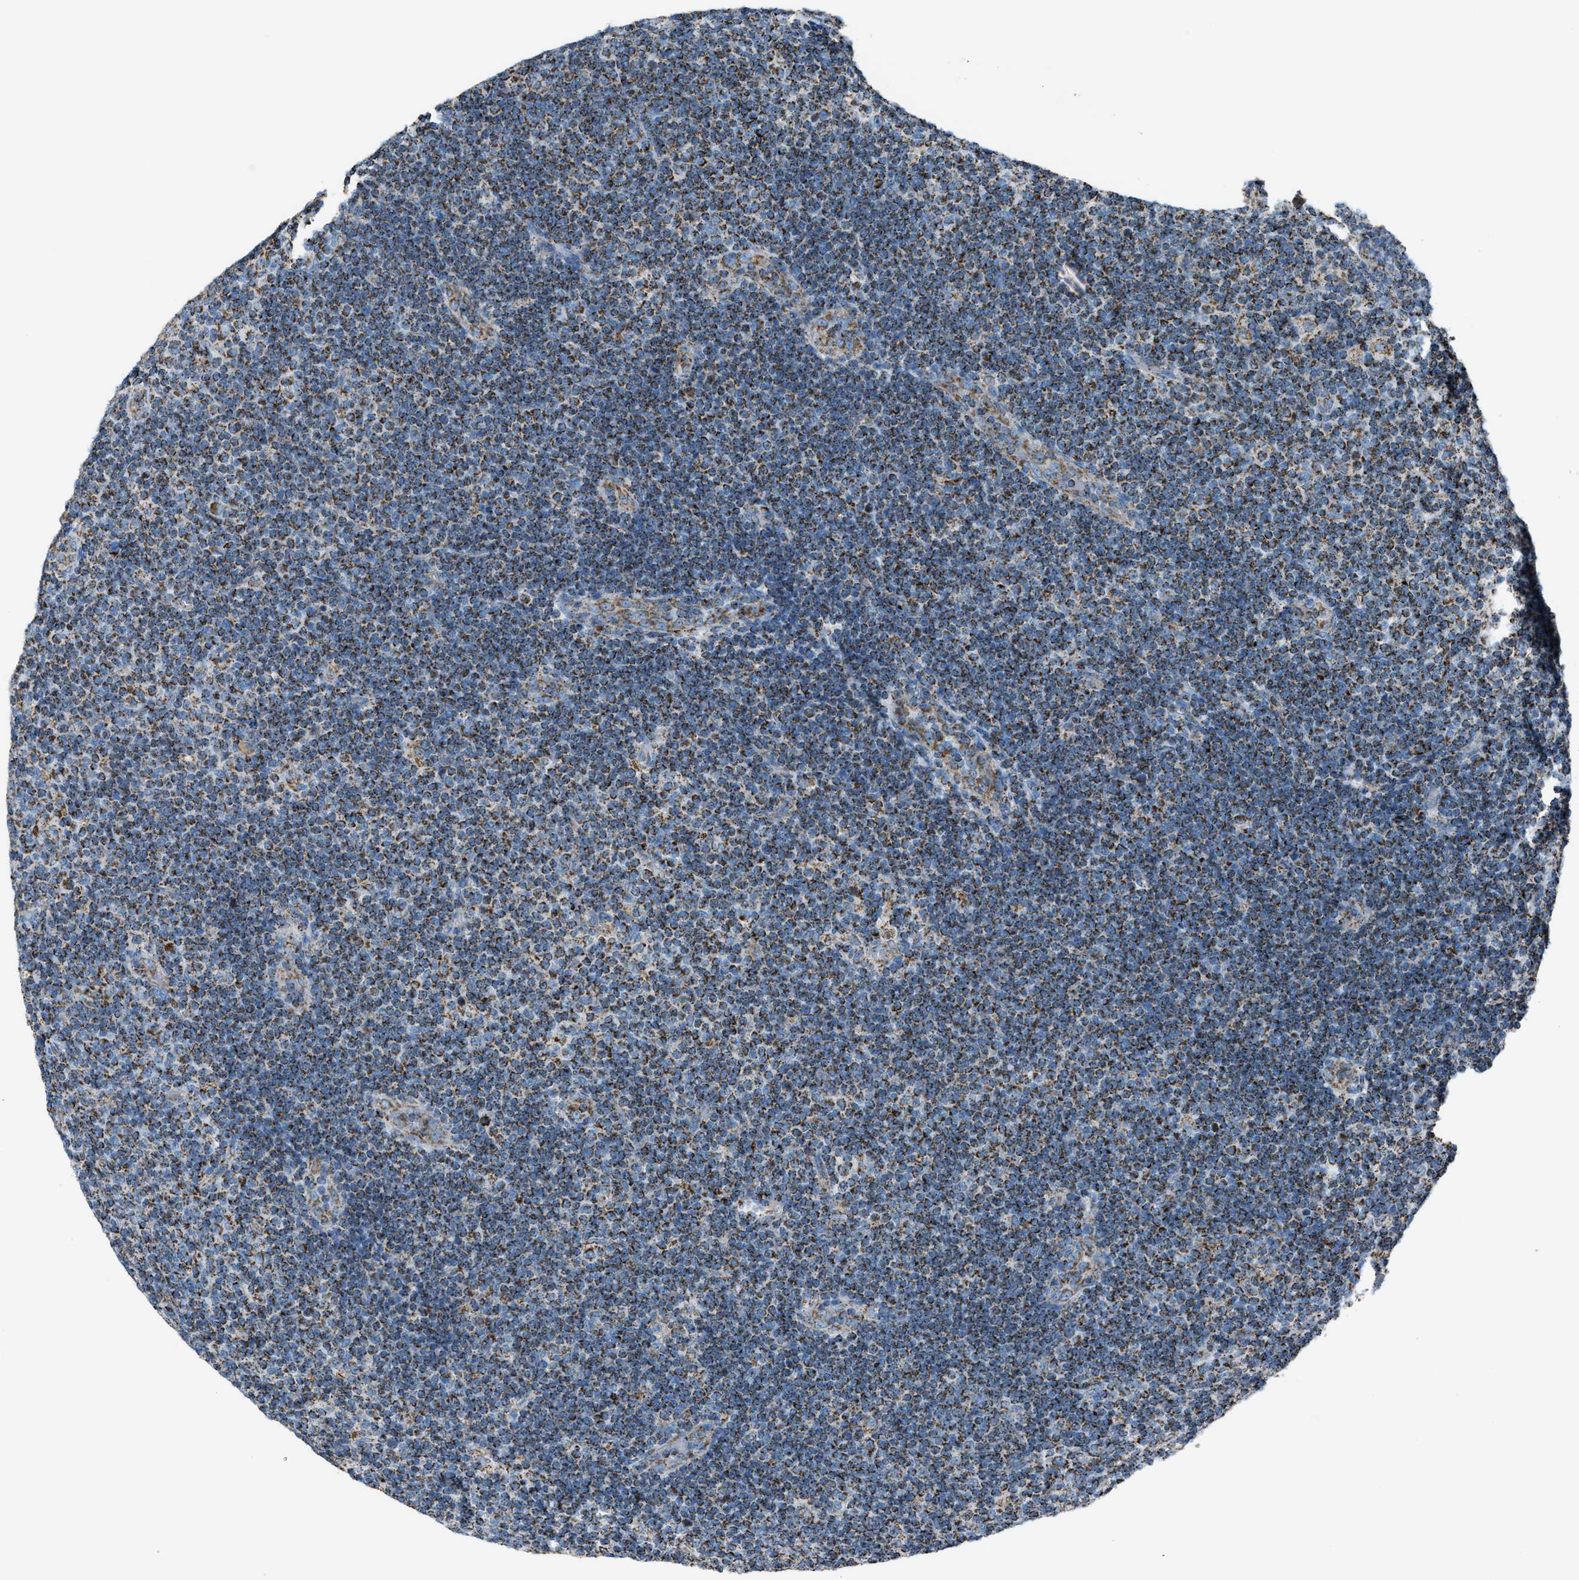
{"staining": {"intensity": "moderate", "quantity": ">75%", "location": "cytoplasmic/membranous"}, "tissue": "lymphoma", "cell_type": "Tumor cells", "image_type": "cancer", "snomed": [{"axis": "morphology", "description": "Malignant lymphoma, non-Hodgkin's type, Low grade"}, {"axis": "topography", "description": "Lymph node"}], "caption": "An immunohistochemistry histopathology image of neoplastic tissue is shown. Protein staining in brown highlights moderate cytoplasmic/membranous positivity in low-grade malignant lymphoma, non-Hodgkin's type within tumor cells.", "gene": "MDH2", "patient": {"sex": "male", "age": 83}}